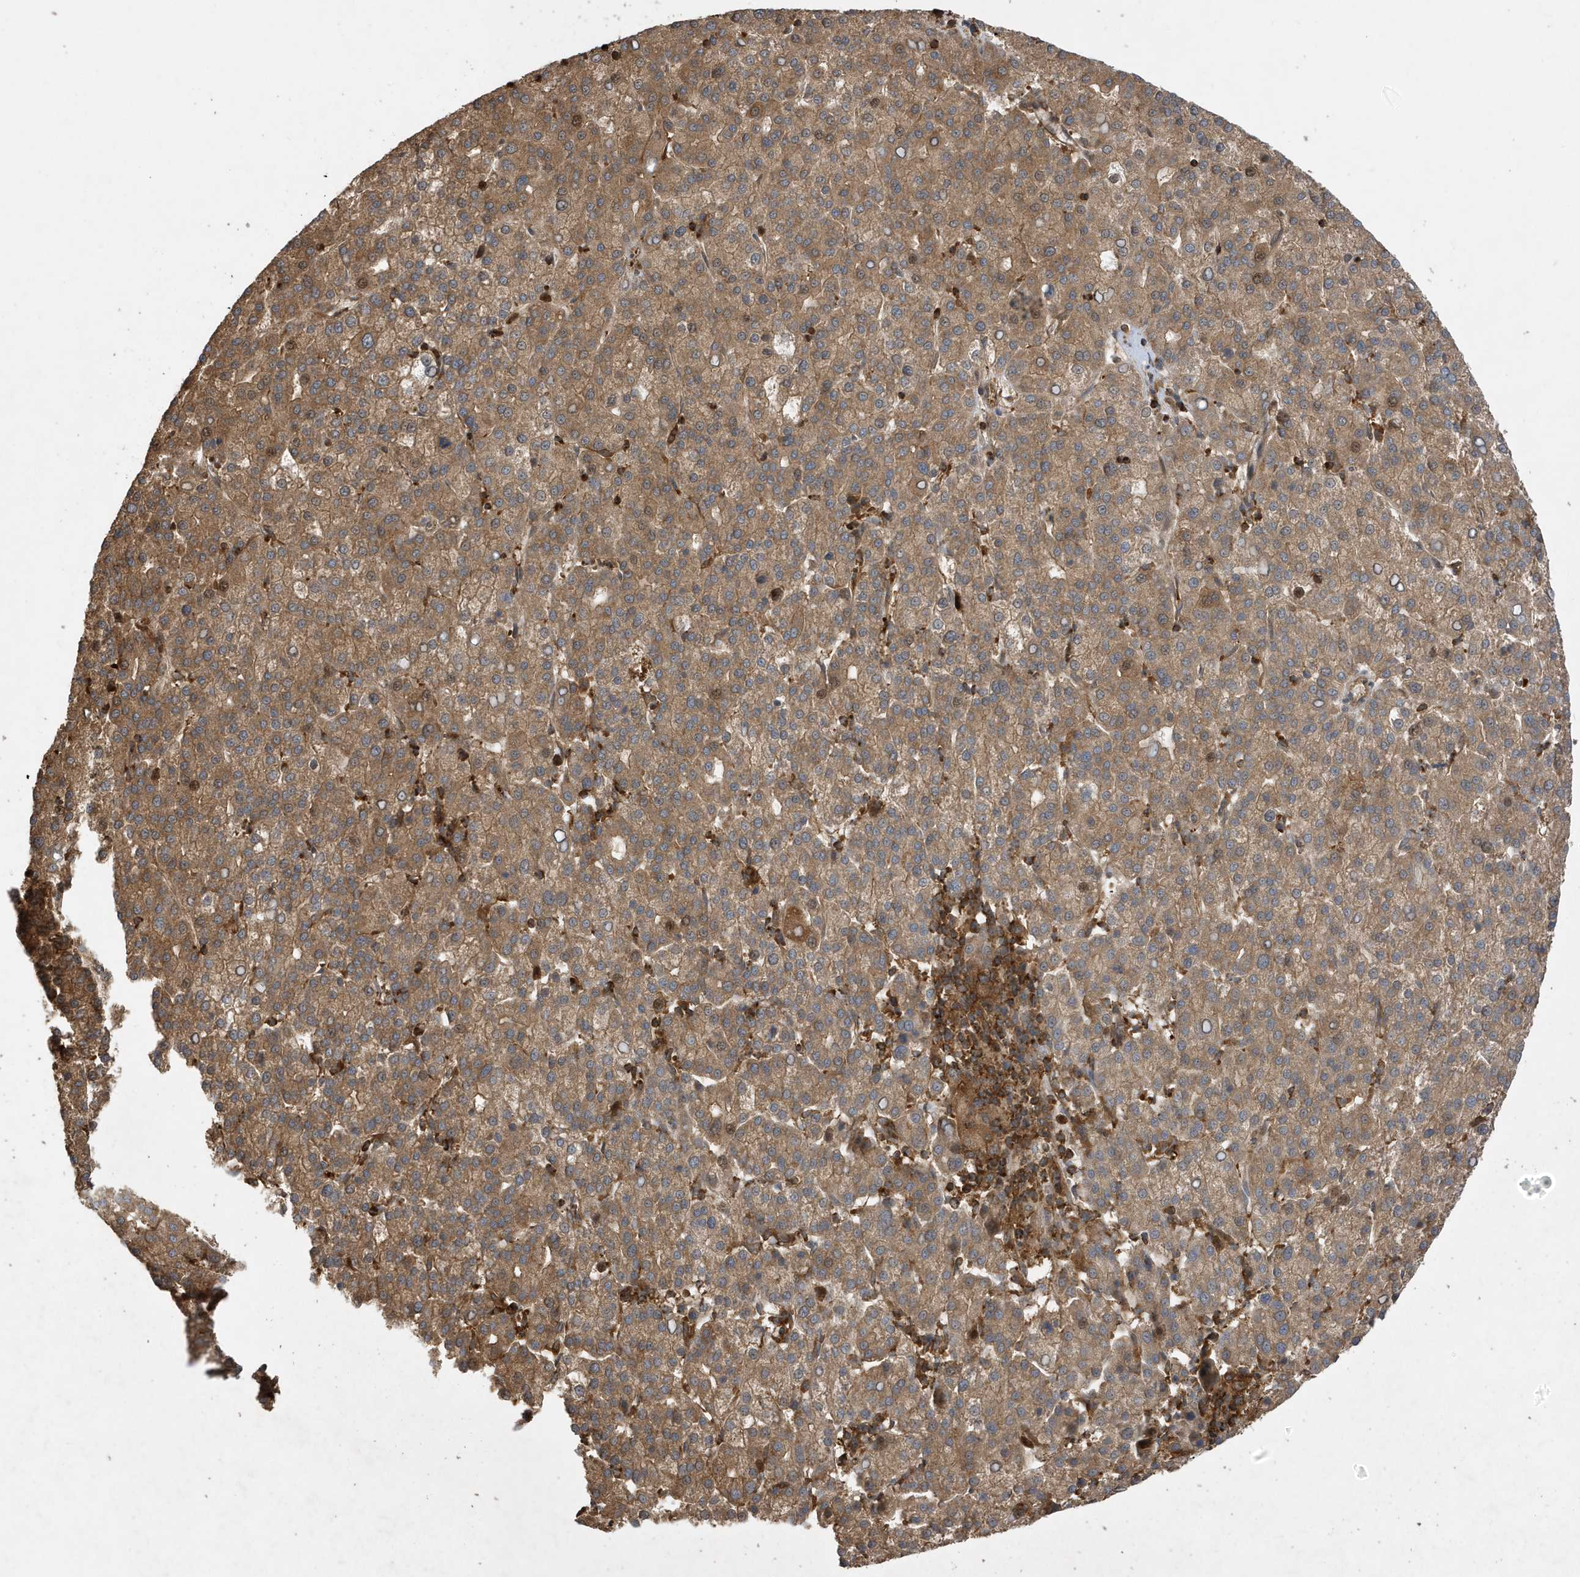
{"staining": {"intensity": "moderate", "quantity": ">75%", "location": "cytoplasmic/membranous"}, "tissue": "liver cancer", "cell_type": "Tumor cells", "image_type": "cancer", "snomed": [{"axis": "morphology", "description": "Carcinoma, Hepatocellular, NOS"}, {"axis": "topography", "description": "Liver"}], "caption": "Immunohistochemistry (DAB) staining of hepatocellular carcinoma (liver) exhibits moderate cytoplasmic/membranous protein staining in about >75% of tumor cells.", "gene": "LAPTM4A", "patient": {"sex": "female", "age": 58}}